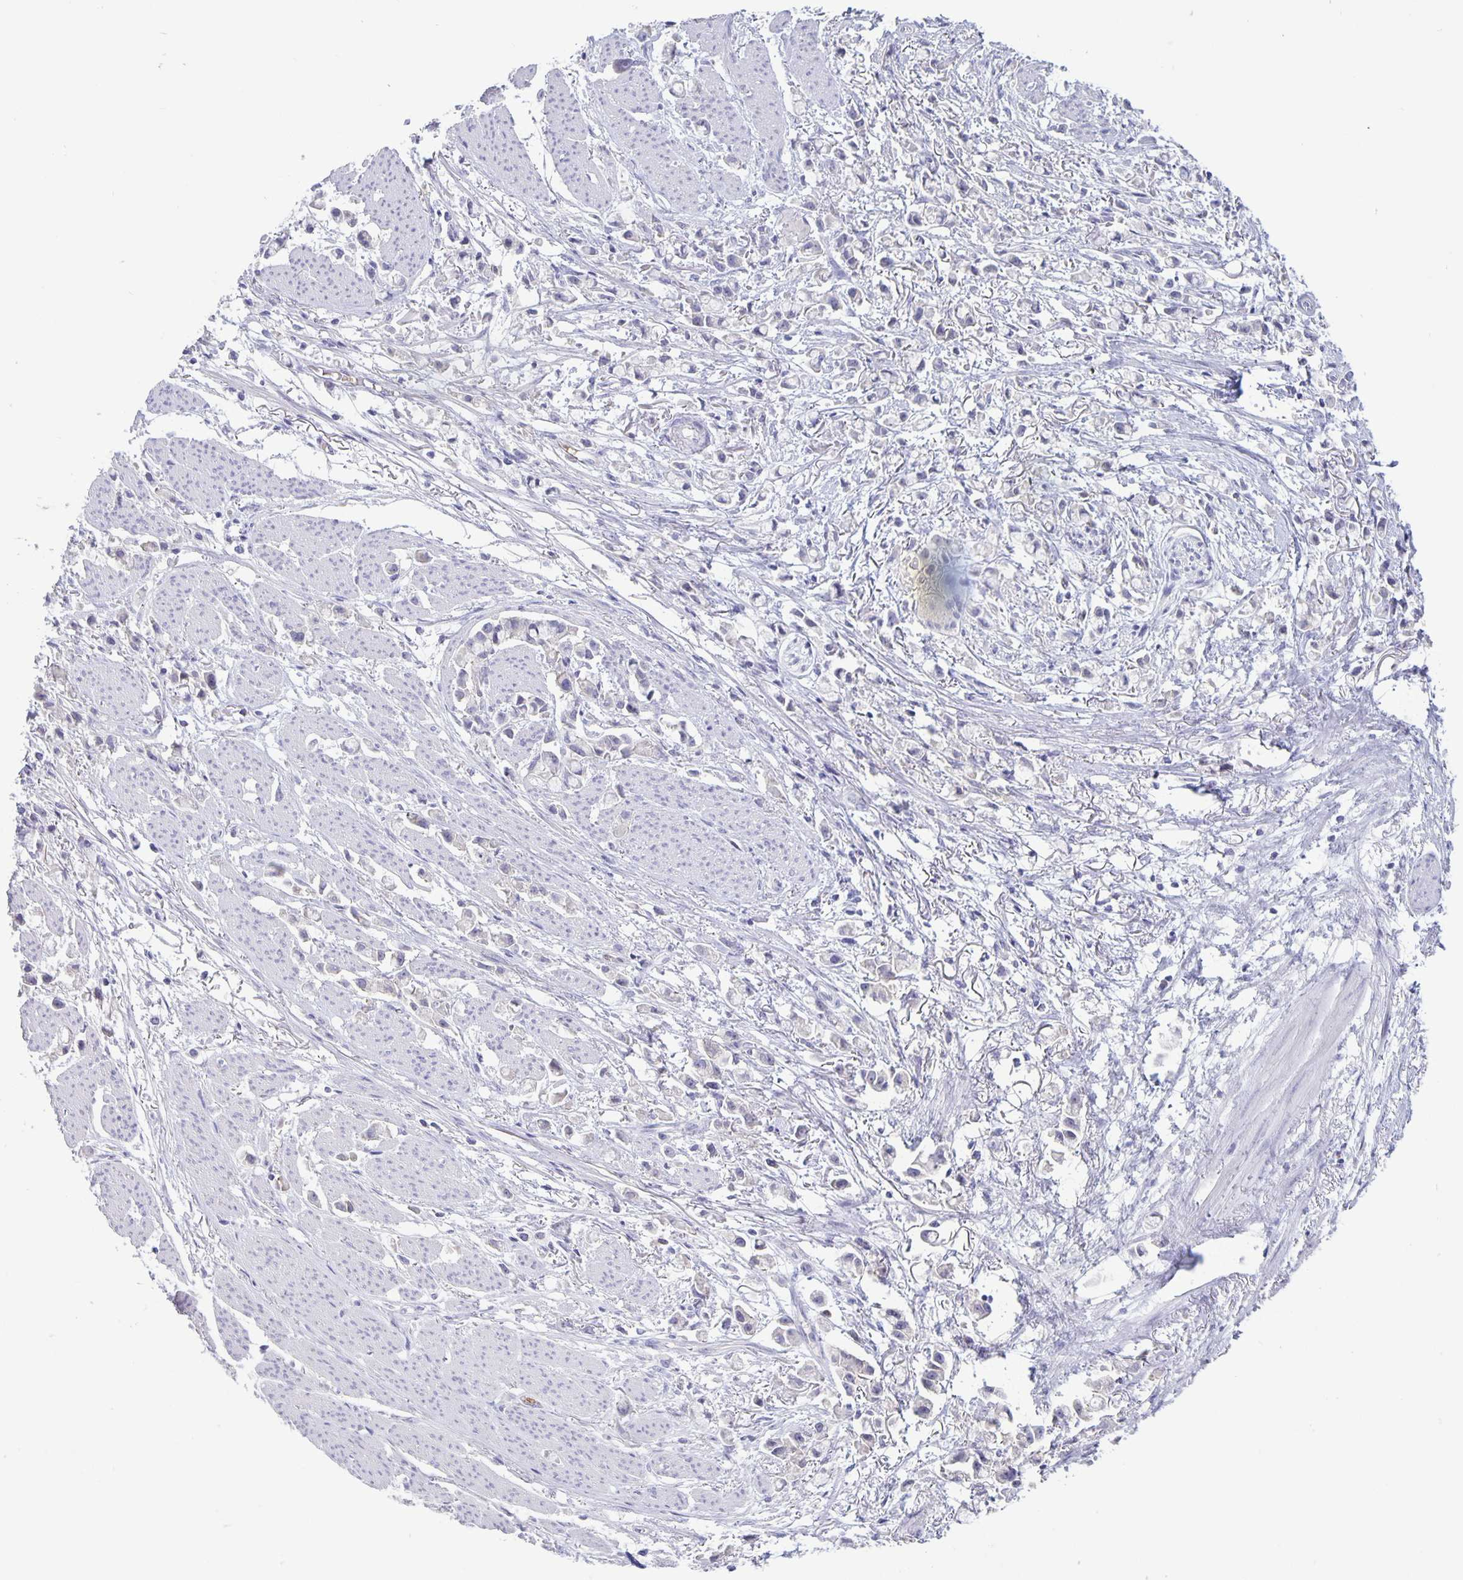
{"staining": {"intensity": "negative", "quantity": "none", "location": "none"}, "tissue": "stomach cancer", "cell_type": "Tumor cells", "image_type": "cancer", "snomed": [{"axis": "morphology", "description": "Adenocarcinoma, NOS"}, {"axis": "topography", "description": "Stomach"}], "caption": "An image of human stomach adenocarcinoma is negative for staining in tumor cells.", "gene": "PLCB3", "patient": {"sex": "female", "age": 81}}